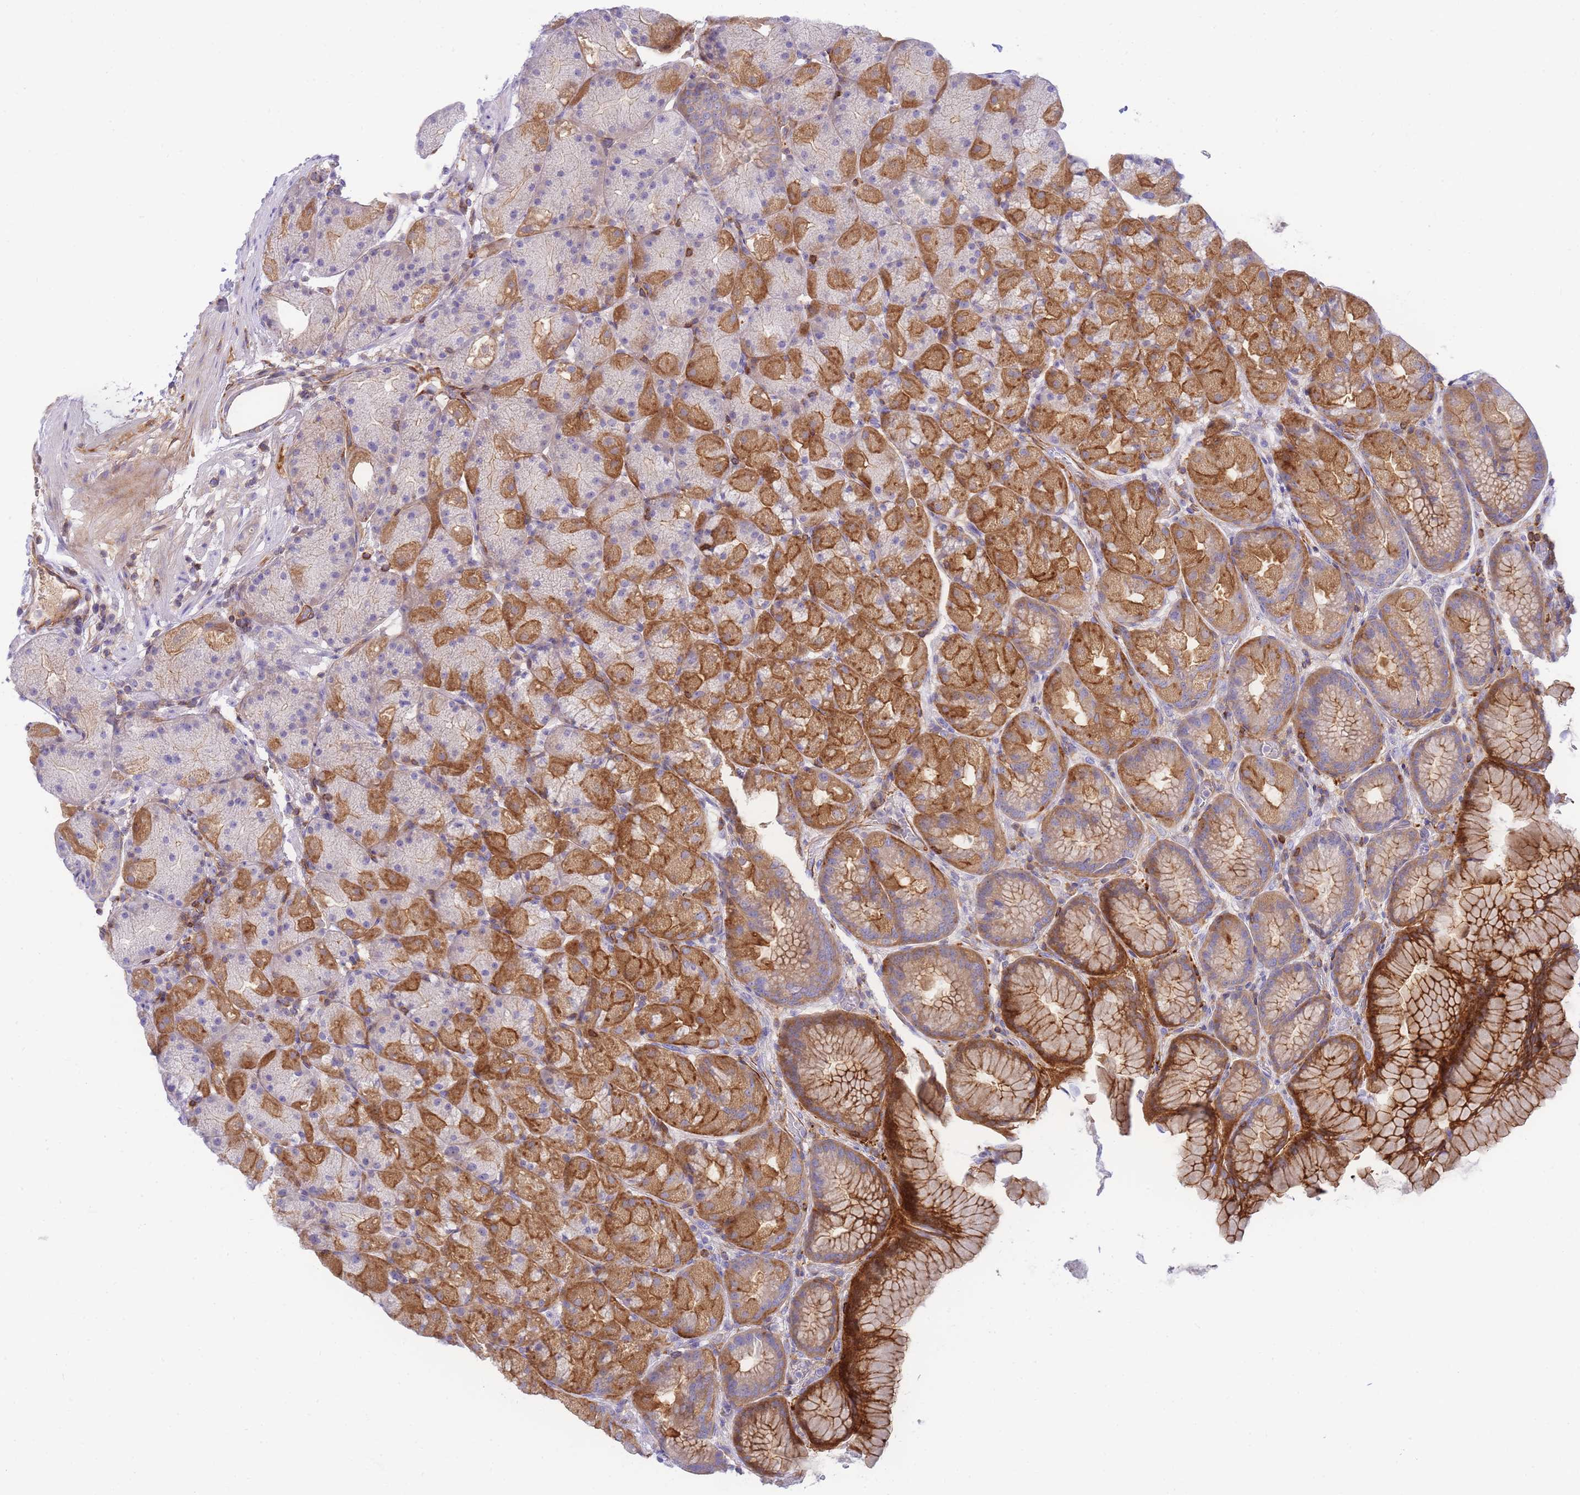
{"staining": {"intensity": "strong", "quantity": "25%-75%", "location": "cytoplasmic/membranous"}, "tissue": "stomach", "cell_type": "Glandular cells", "image_type": "normal", "snomed": [{"axis": "morphology", "description": "Normal tissue, NOS"}, {"axis": "topography", "description": "Stomach, upper"}, {"axis": "topography", "description": "Stomach"}], "caption": "Immunohistochemical staining of benign stomach reveals 25%-75% levels of strong cytoplasmic/membranous protein staining in about 25%-75% of glandular cells.", "gene": "FBN3", "patient": {"sex": "male", "age": 48}}